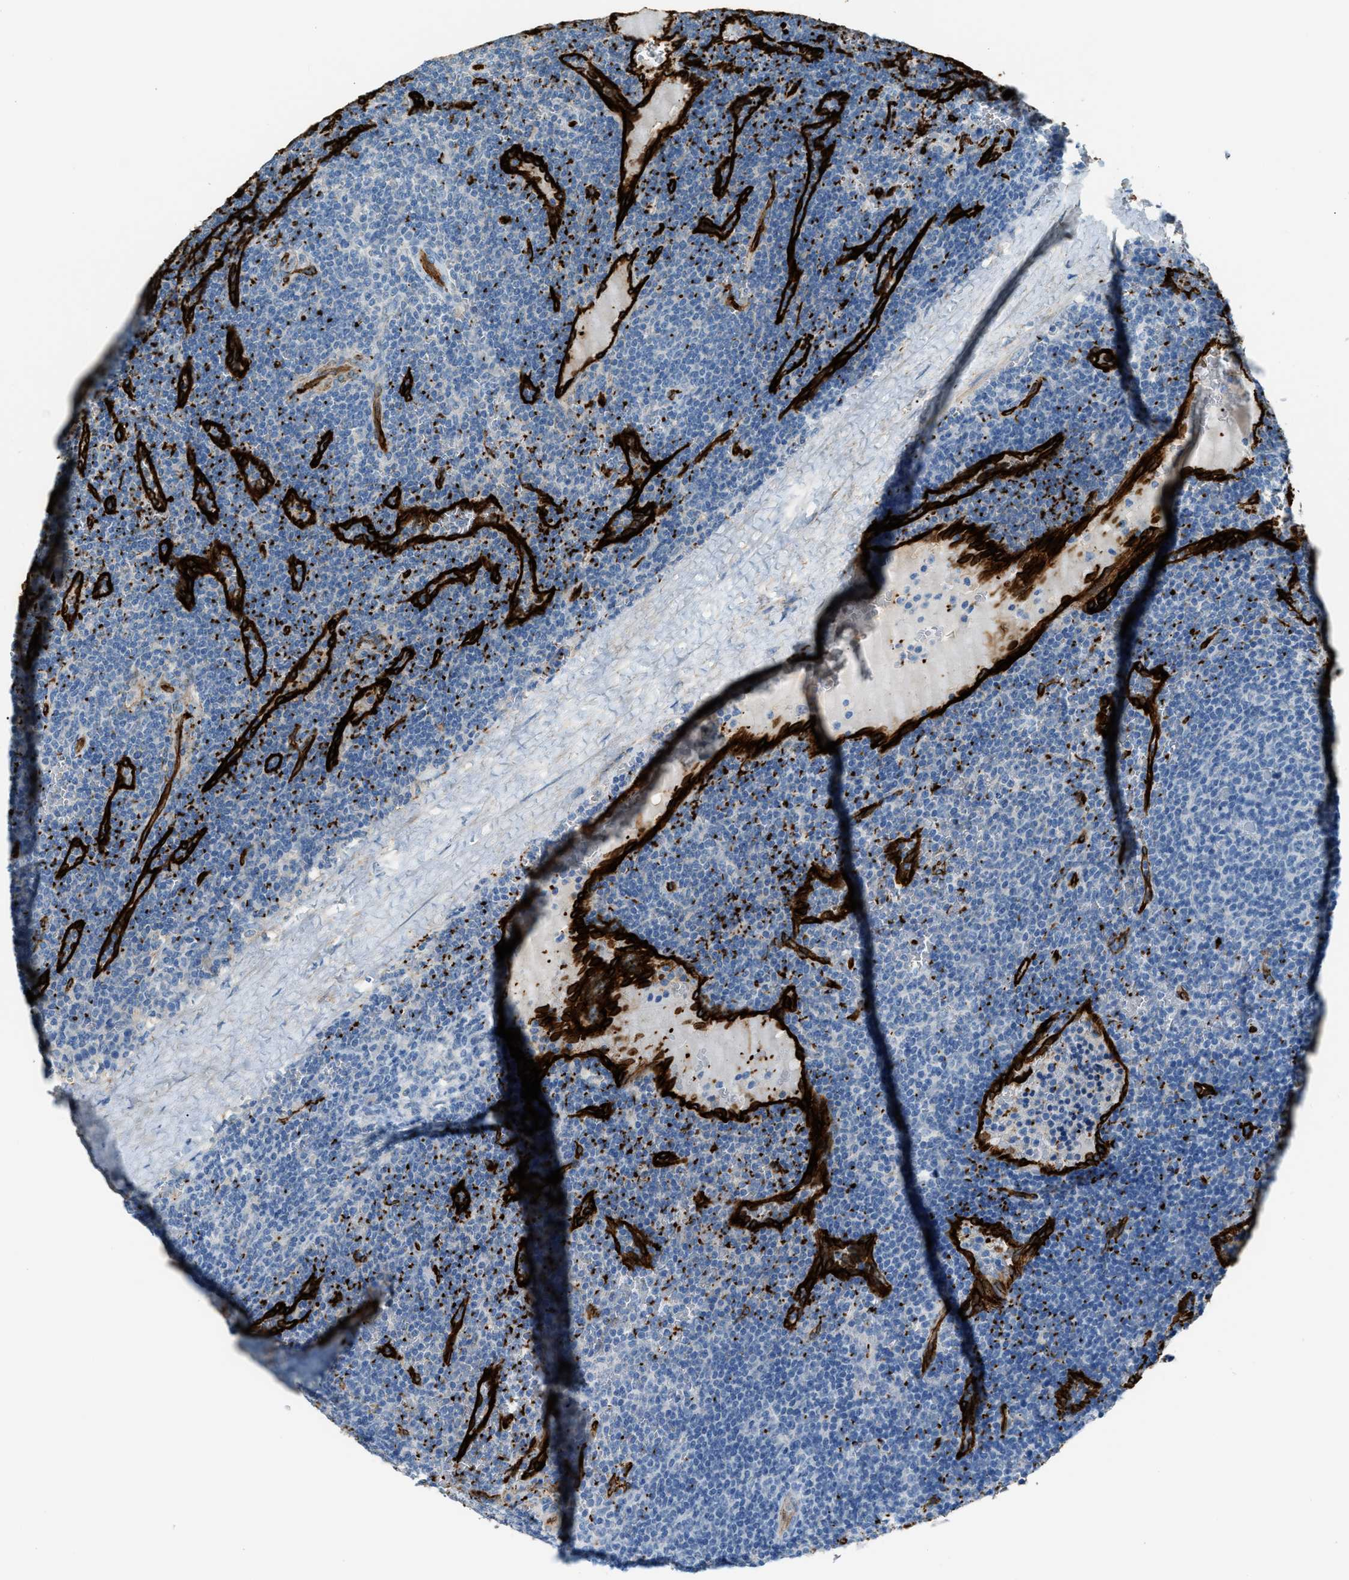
{"staining": {"intensity": "negative", "quantity": "none", "location": "none"}, "tissue": "lymphoma", "cell_type": "Tumor cells", "image_type": "cancer", "snomed": [{"axis": "morphology", "description": "Malignant lymphoma, non-Hodgkin's type, Low grade"}, {"axis": "topography", "description": "Spleen"}], "caption": "Photomicrograph shows no protein staining in tumor cells of malignant lymphoma, non-Hodgkin's type (low-grade) tissue.", "gene": "SLC22A15", "patient": {"sex": "female", "age": 50}}